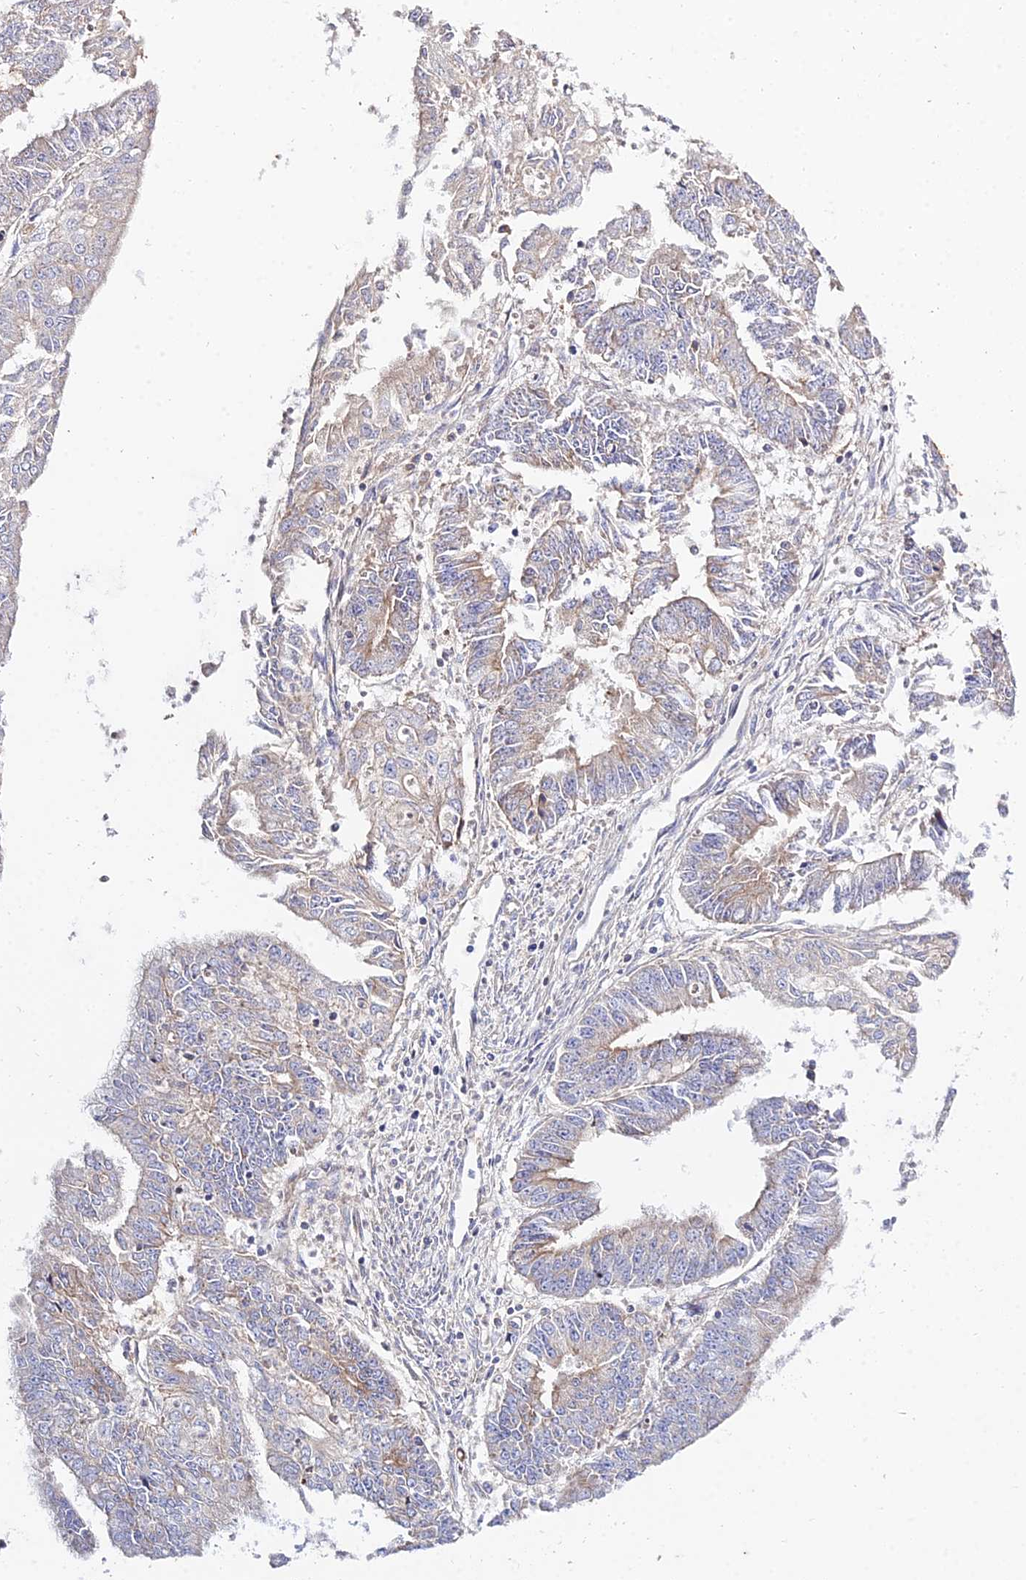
{"staining": {"intensity": "weak", "quantity": "<25%", "location": "cytoplasmic/membranous"}, "tissue": "endometrial cancer", "cell_type": "Tumor cells", "image_type": "cancer", "snomed": [{"axis": "morphology", "description": "Adenocarcinoma, NOS"}, {"axis": "topography", "description": "Endometrium"}], "caption": "Immunohistochemical staining of endometrial adenocarcinoma exhibits no significant staining in tumor cells.", "gene": "ARL6IP1", "patient": {"sex": "female", "age": 73}}